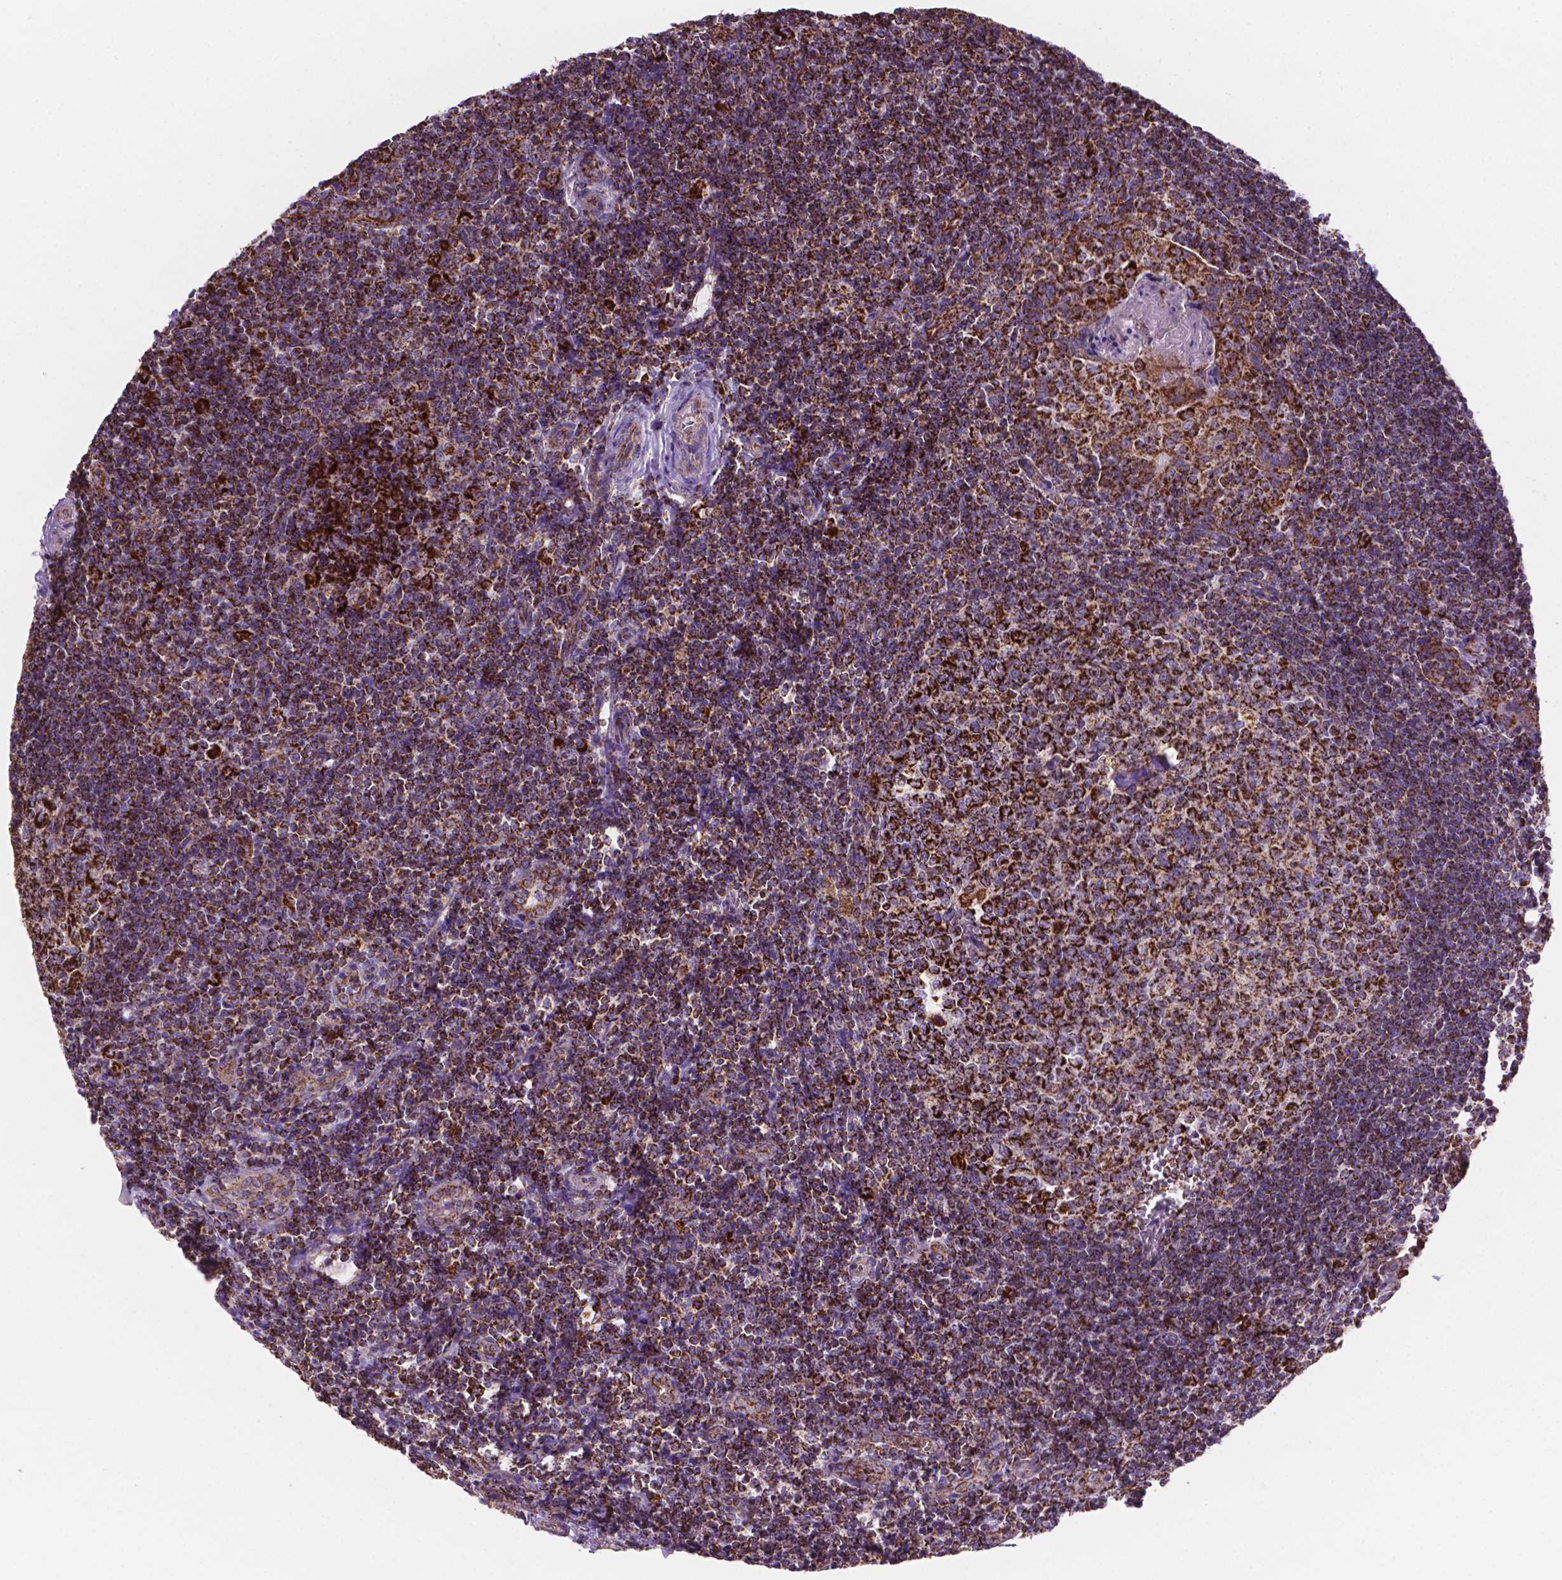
{"staining": {"intensity": "strong", "quantity": ">75%", "location": "cytoplasmic/membranous"}, "tissue": "tonsil", "cell_type": "Germinal center cells", "image_type": "normal", "snomed": [{"axis": "morphology", "description": "Normal tissue, NOS"}, {"axis": "morphology", "description": "Inflammation, NOS"}, {"axis": "topography", "description": "Tonsil"}], "caption": "High-power microscopy captured an immunohistochemistry histopathology image of normal tonsil, revealing strong cytoplasmic/membranous staining in approximately >75% of germinal center cells.", "gene": "HSPD1", "patient": {"sex": "female", "age": 31}}